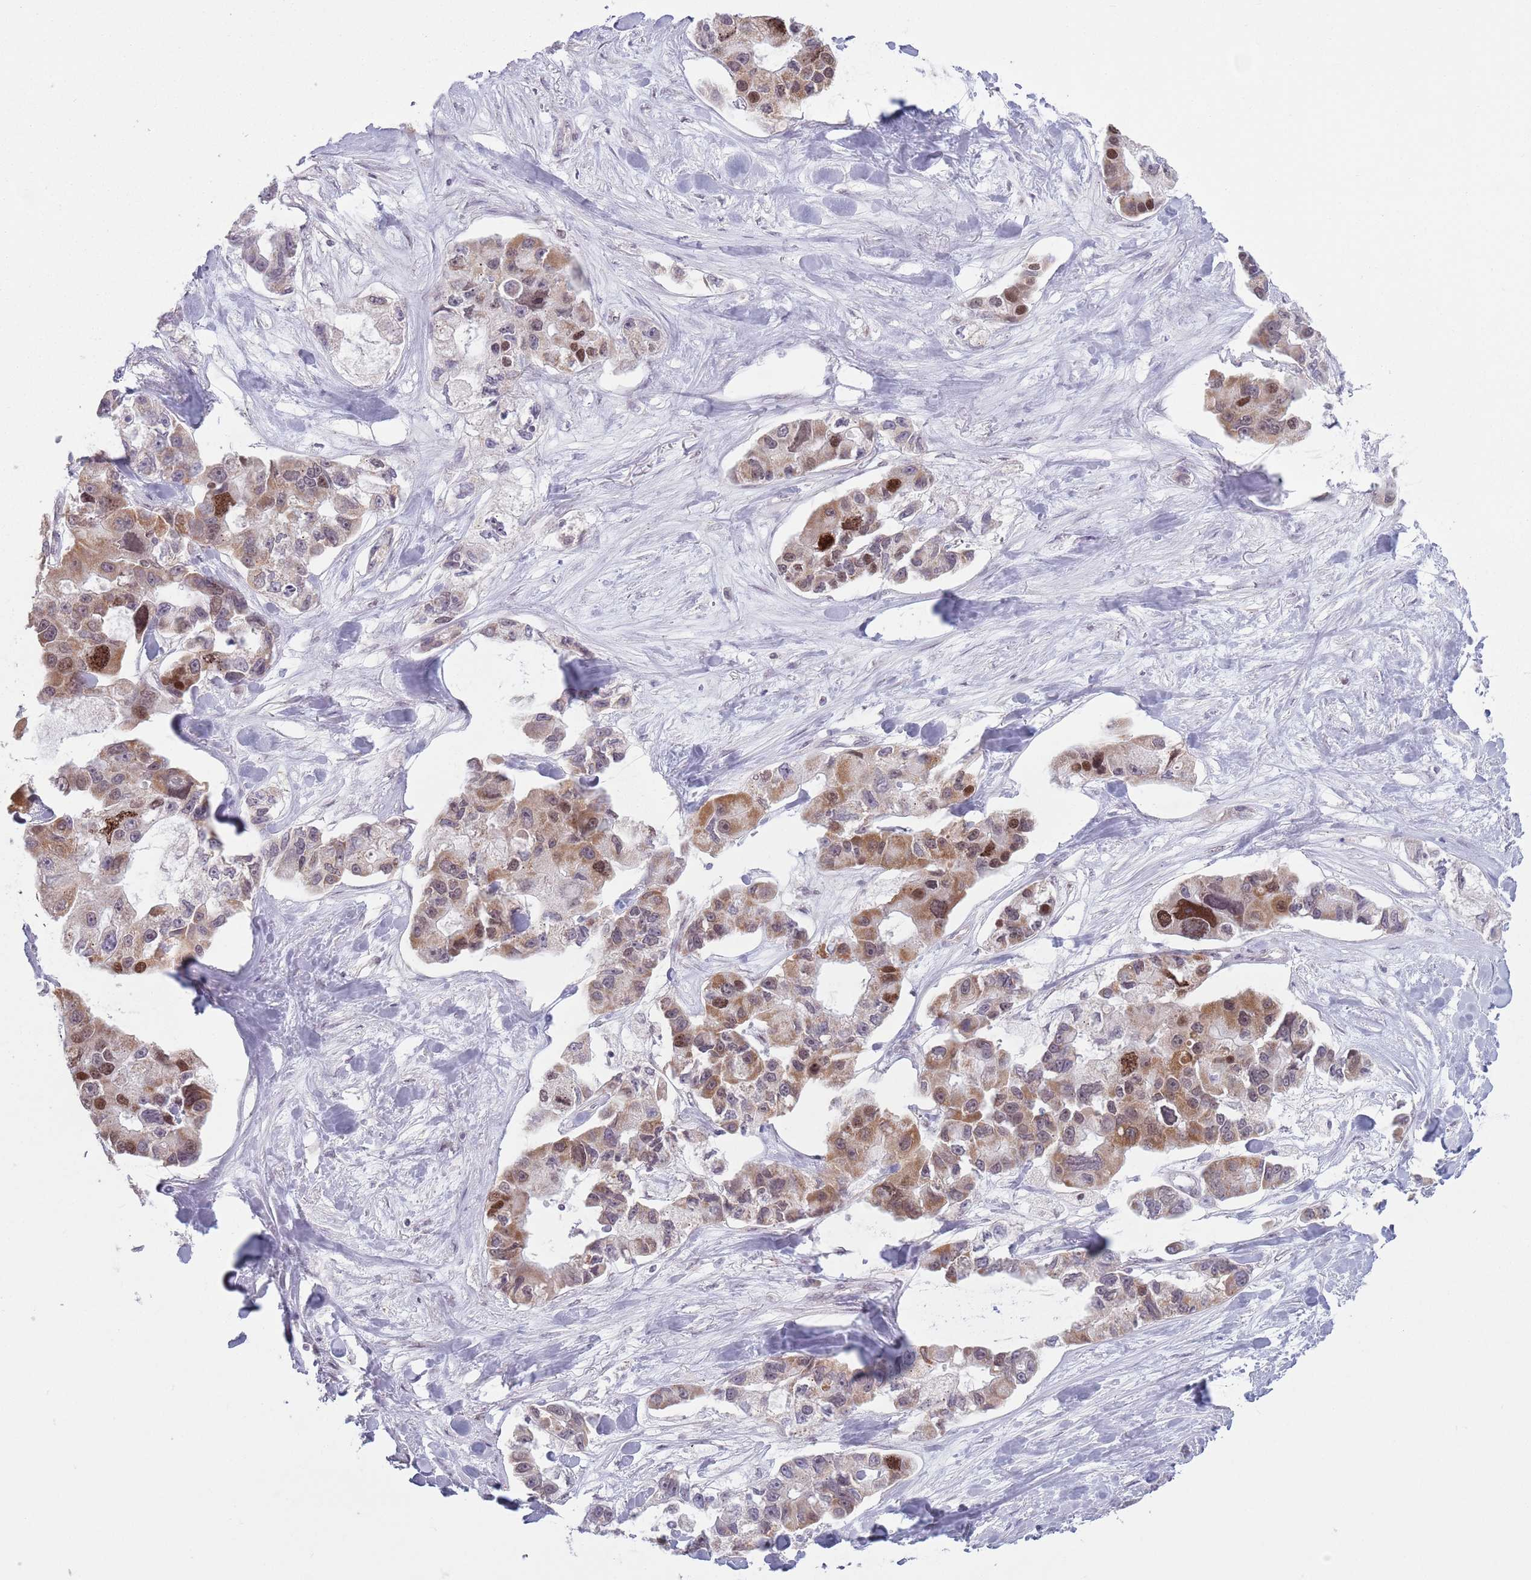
{"staining": {"intensity": "moderate", "quantity": "25%-75%", "location": "cytoplasmic/membranous,nuclear"}, "tissue": "lung cancer", "cell_type": "Tumor cells", "image_type": "cancer", "snomed": [{"axis": "morphology", "description": "Adenocarcinoma, NOS"}, {"axis": "topography", "description": "Lung"}], "caption": "Adenocarcinoma (lung) stained for a protein exhibits moderate cytoplasmic/membranous and nuclear positivity in tumor cells.", "gene": "MRPL34", "patient": {"sex": "female", "age": 54}}